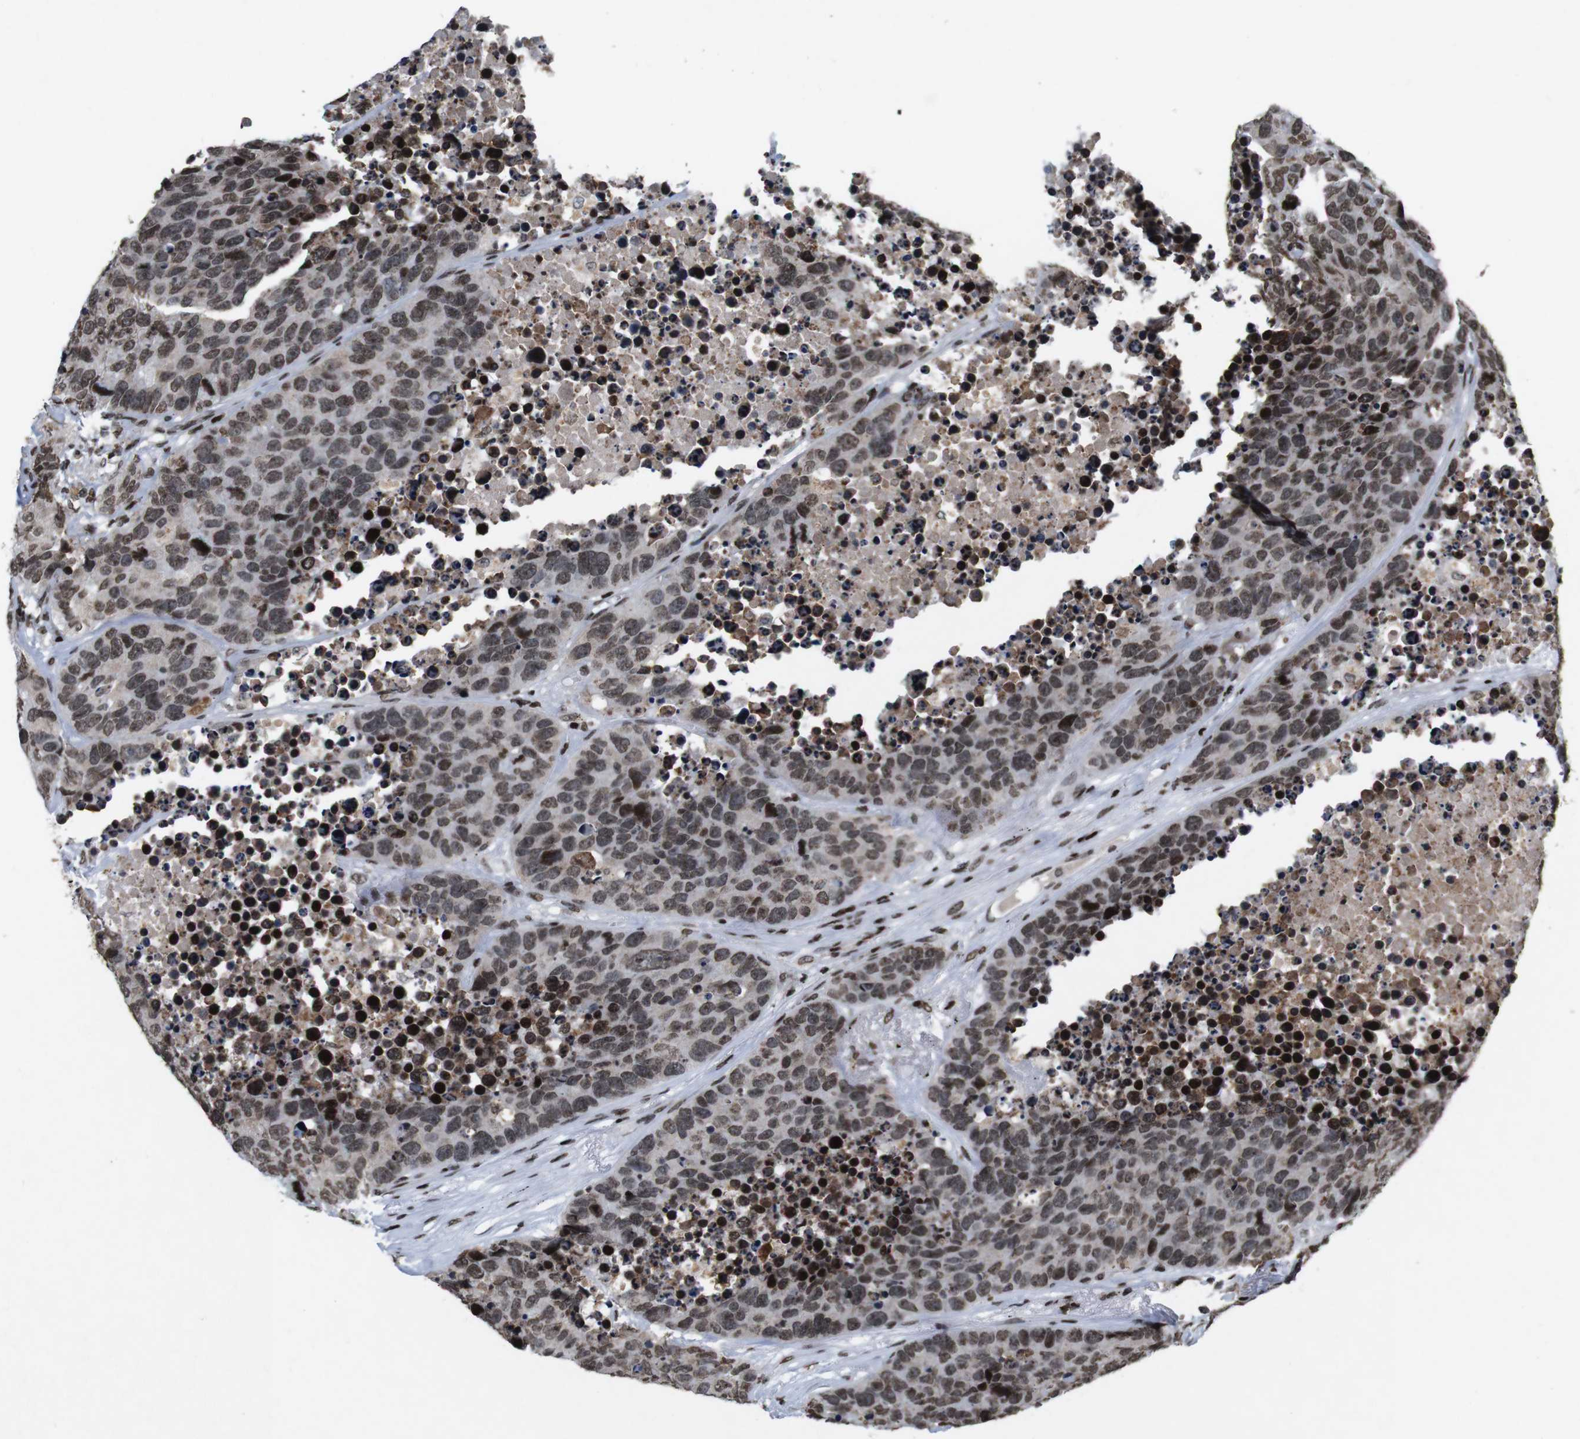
{"staining": {"intensity": "moderate", "quantity": ">75%", "location": "nuclear"}, "tissue": "carcinoid", "cell_type": "Tumor cells", "image_type": "cancer", "snomed": [{"axis": "morphology", "description": "Carcinoid, malignant, NOS"}, {"axis": "topography", "description": "Lung"}], "caption": "Protein expression analysis of human carcinoid reveals moderate nuclear staining in approximately >75% of tumor cells. (DAB IHC, brown staining for protein, blue staining for nuclei).", "gene": "MAGEH1", "patient": {"sex": "male", "age": 60}}